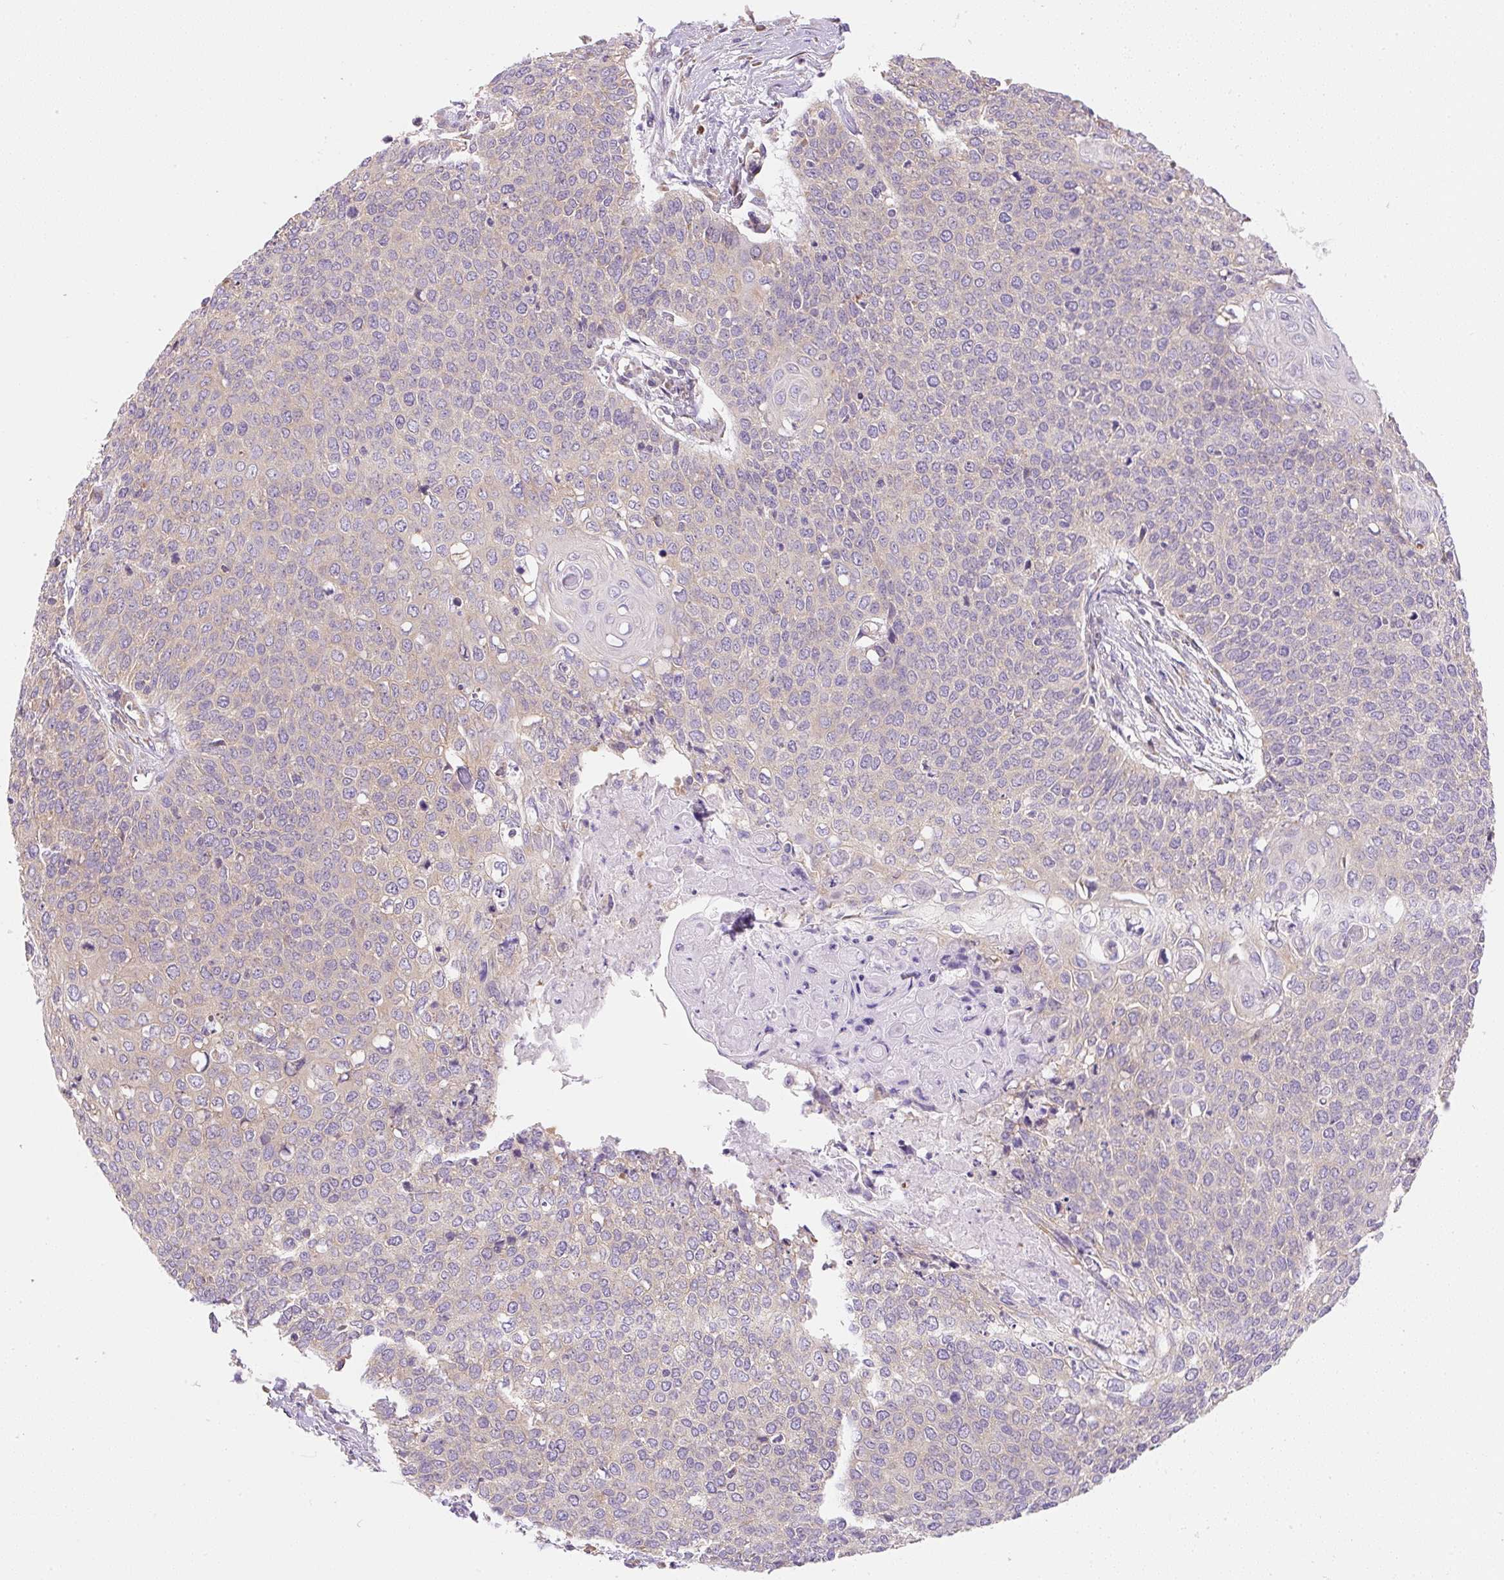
{"staining": {"intensity": "weak", "quantity": "<25%", "location": "cytoplasmic/membranous"}, "tissue": "cervical cancer", "cell_type": "Tumor cells", "image_type": "cancer", "snomed": [{"axis": "morphology", "description": "Squamous cell carcinoma, NOS"}, {"axis": "topography", "description": "Cervix"}], "caption": "Immunohistochemistry (IHC) of squamous cell carcinoma (cervical) exhibits no staining in tumor cells.", "gene": "RPL18A", "patient": {"sex": "female", "age": 39}}